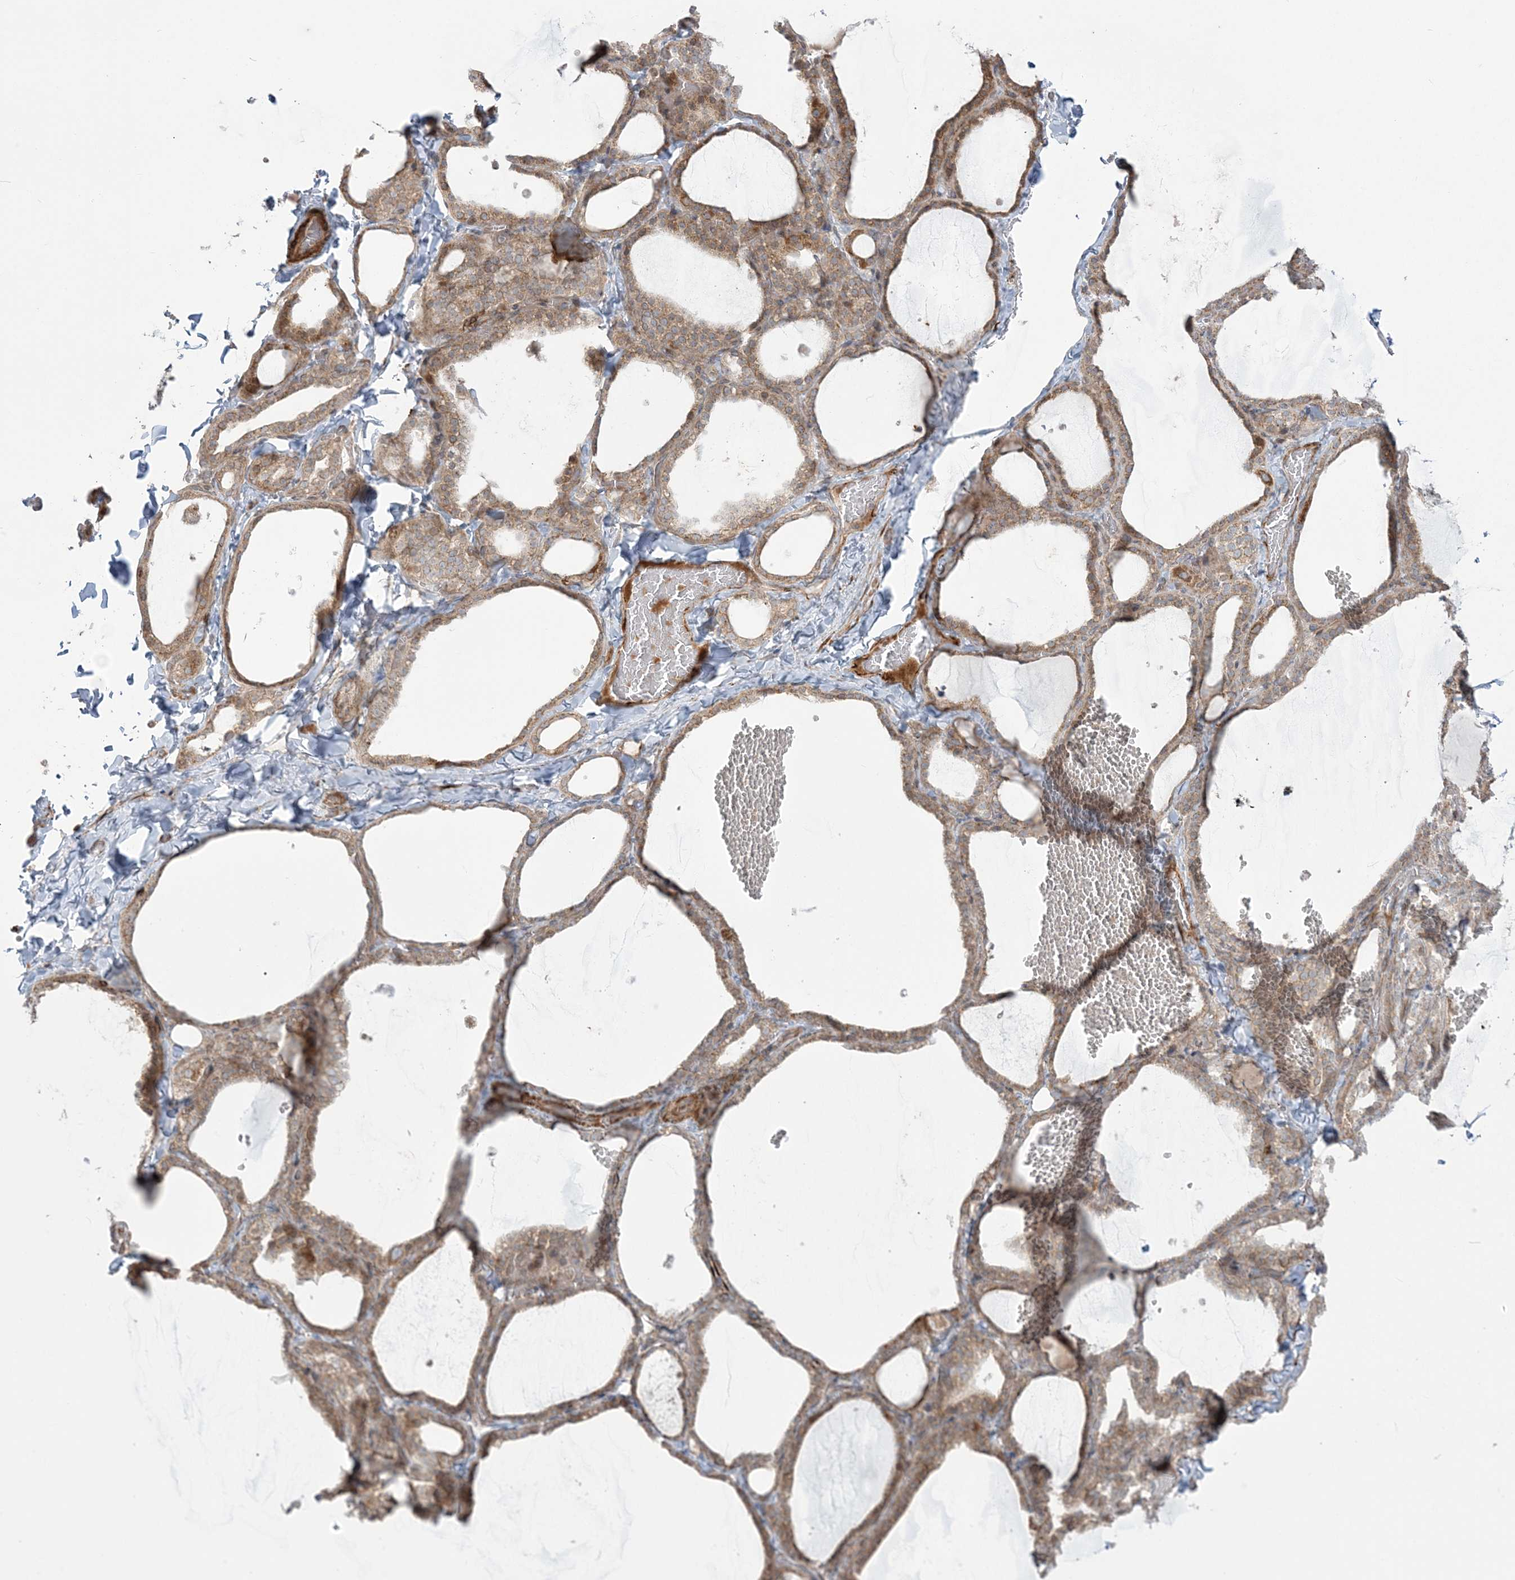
{"staining": {"intensity": "moderate", "quantity": ">75%", "location": "cytoplasmic/membranous"}, "tissue": "thyroid gland", "cell_type": "Glandular cells", "image_type": "normal", "snomed": [{"axis": "morphology", "description": "Normal tissue, NOS"}, {"axis": "topography", "description": "Thyroid gland"}], "caption": "Immunohistochemical staining of benign thyroid gland demonstrates >75% levels of moderate cytoplasmic/membranous protein positivity in about >75% of glandular cells. (DAB = brown stain, brightfield microscopy at high magnification).", "gene": "NUDT9", "patient": {"sex": "female", "age": 22}}